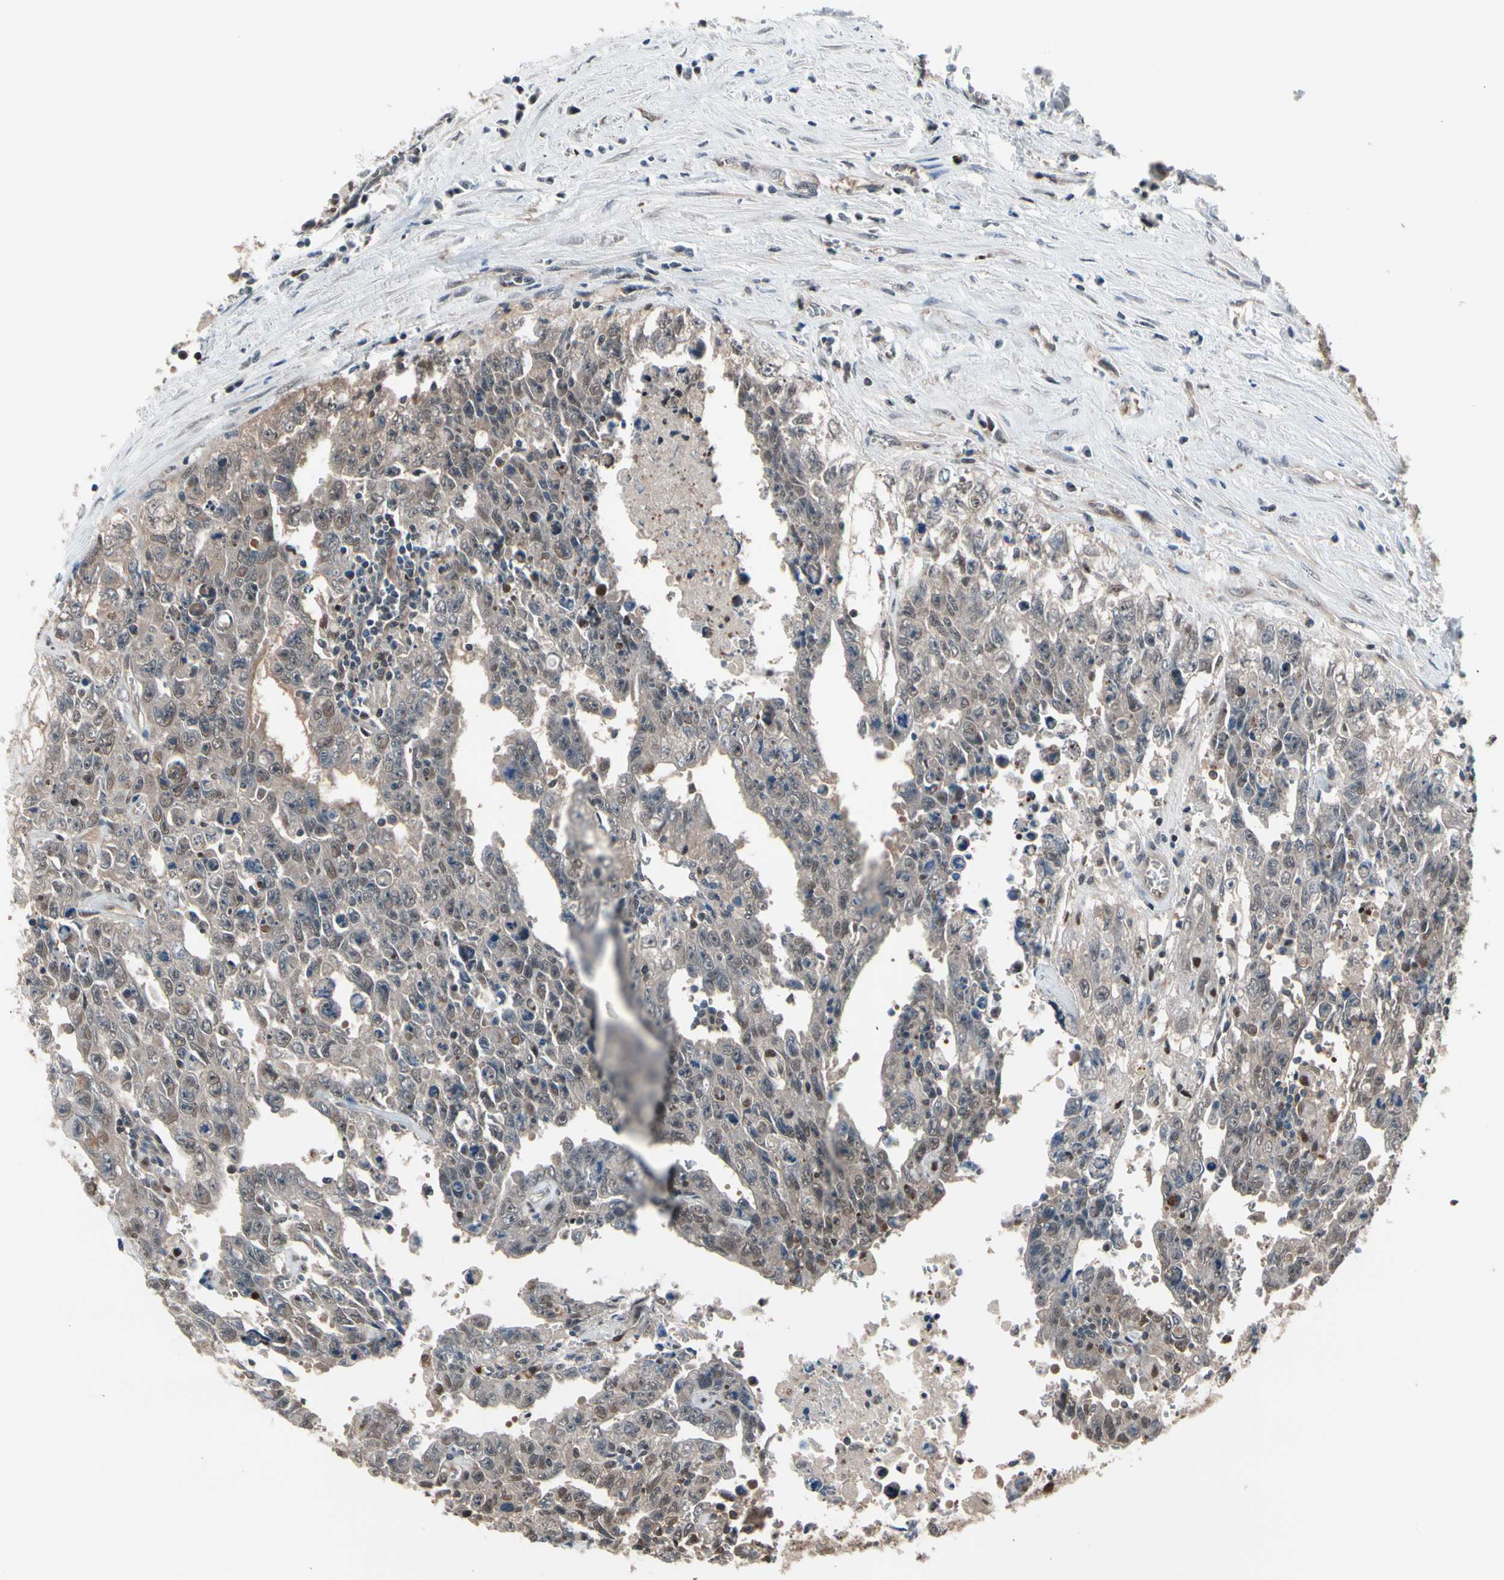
{"staining": {"intensity": "weak", "quantity": ">75%", "location": "cytoplasmic/membranous,nuclear"}, "tissue": "testis cancer", "cell_type": "Tumor cells", "image_type": "cancer", "snomed": [{"axis": "morphology", "description": "Carcinoma, Embryonal, NOS"}, {"axis": "topography", "description": "Testis"}], "caption": "Testis cancer (embryonal carcinoma) stained with DAB IHC demonstrates low levels of weak cytoplasmic/membranous and nuclear staining in approximately >75% of tumor cells. (DAB IHC, brown staining for protein, blue staining for nuclei).", "gene": "PSMA2", "patient": {"sex": "male", "age": 28}}